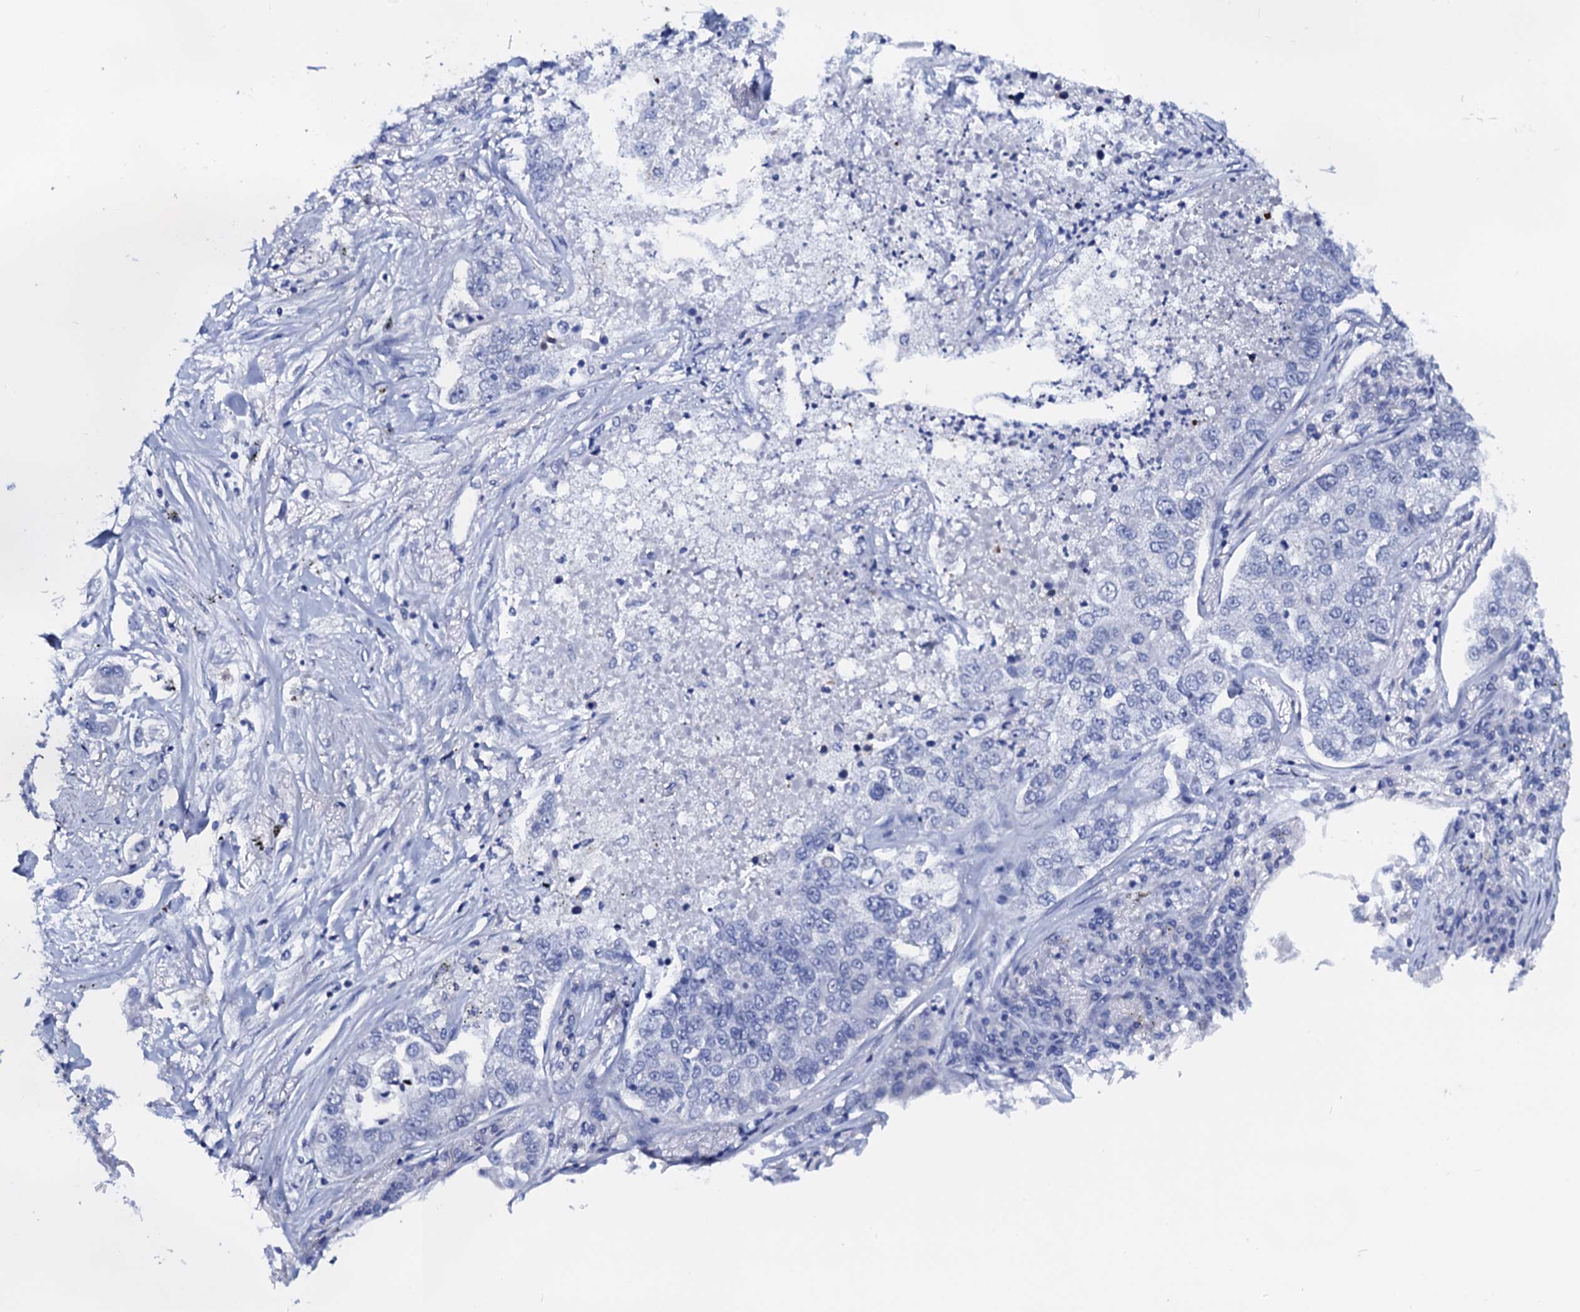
{"staining": {"intensity": "negative", "quantity": "none", "location": "none"}, "tissue": "lung cancer", "cell_type": "Tumor cells", "image_type": "cancer", "snomed": [{"axis": "morphology", "description": "Adenocarcinoma, NOS"}, {"axis": "topography", "description": "Lung"}], "caption": "Tumor cells are negative for brown protein staining in lung adenocarcinoma. (DAB immunohistochemistry (IHC) with hematoxylin counter stain).", "gene": "C16orf87", "patient": {"sex": "male", "age": 49}}